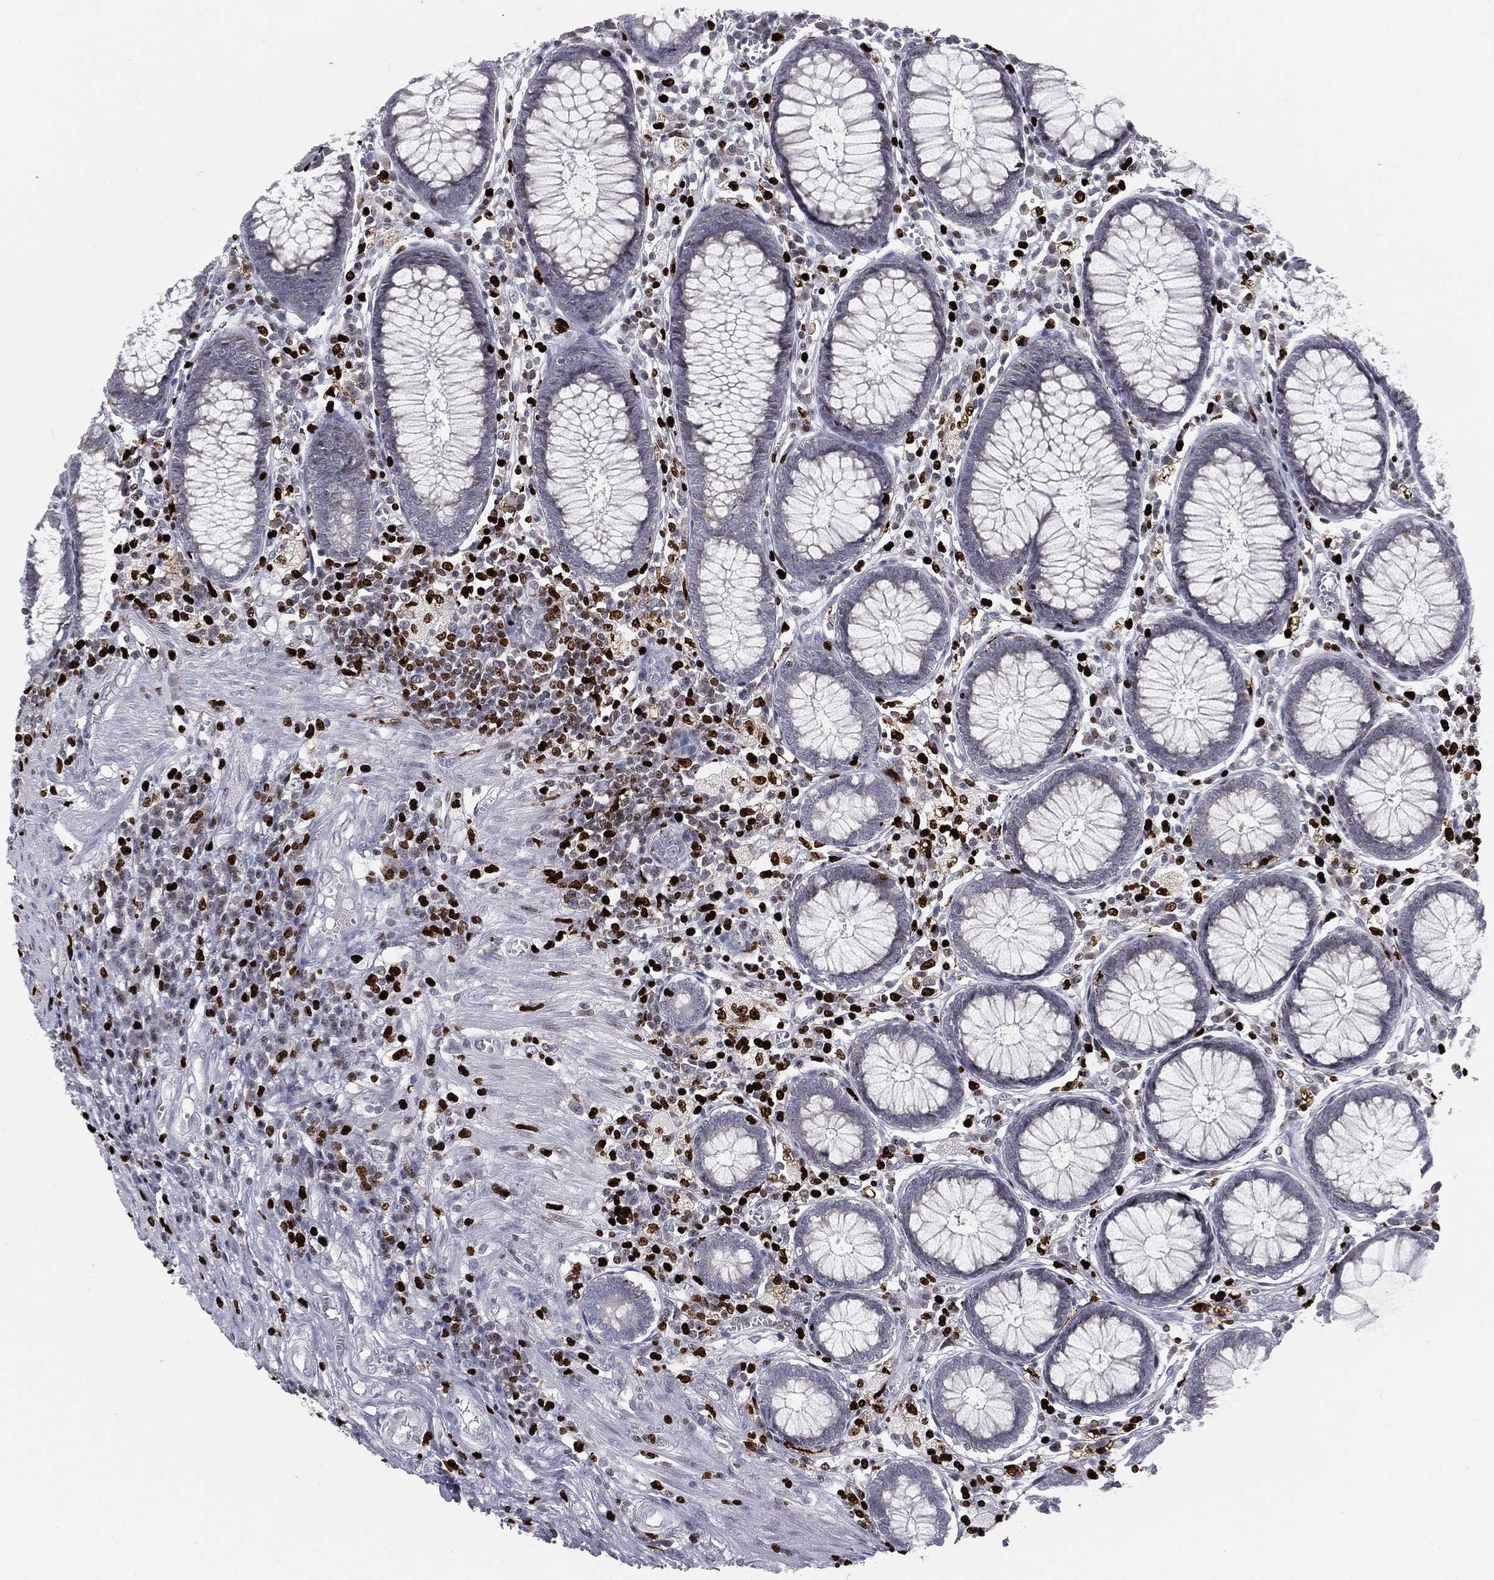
{"staining": {"intensity": "negative", "quantity": "none", "location": "none"}, "tissue": "colon", "cell_type": "Endothelial cells", "image_type": "normal", "snomed": [{"axis": "morphology", "description": "Normal tissue, NOS"}, {"axis": "topography", "description": "Colon"}], "caption": "This histopathology image is of normal colon stained with IHC to label a protein in brown with the nuclei are counter-stained blue. There is no staining in endothelial cells. (Stains: DAB IHC with hematoxylin counter stain, Microscopy: brightfield microscopy at high magnification).", "gene": "MNDA", "patient": {"sex": "male", "age": 65}}